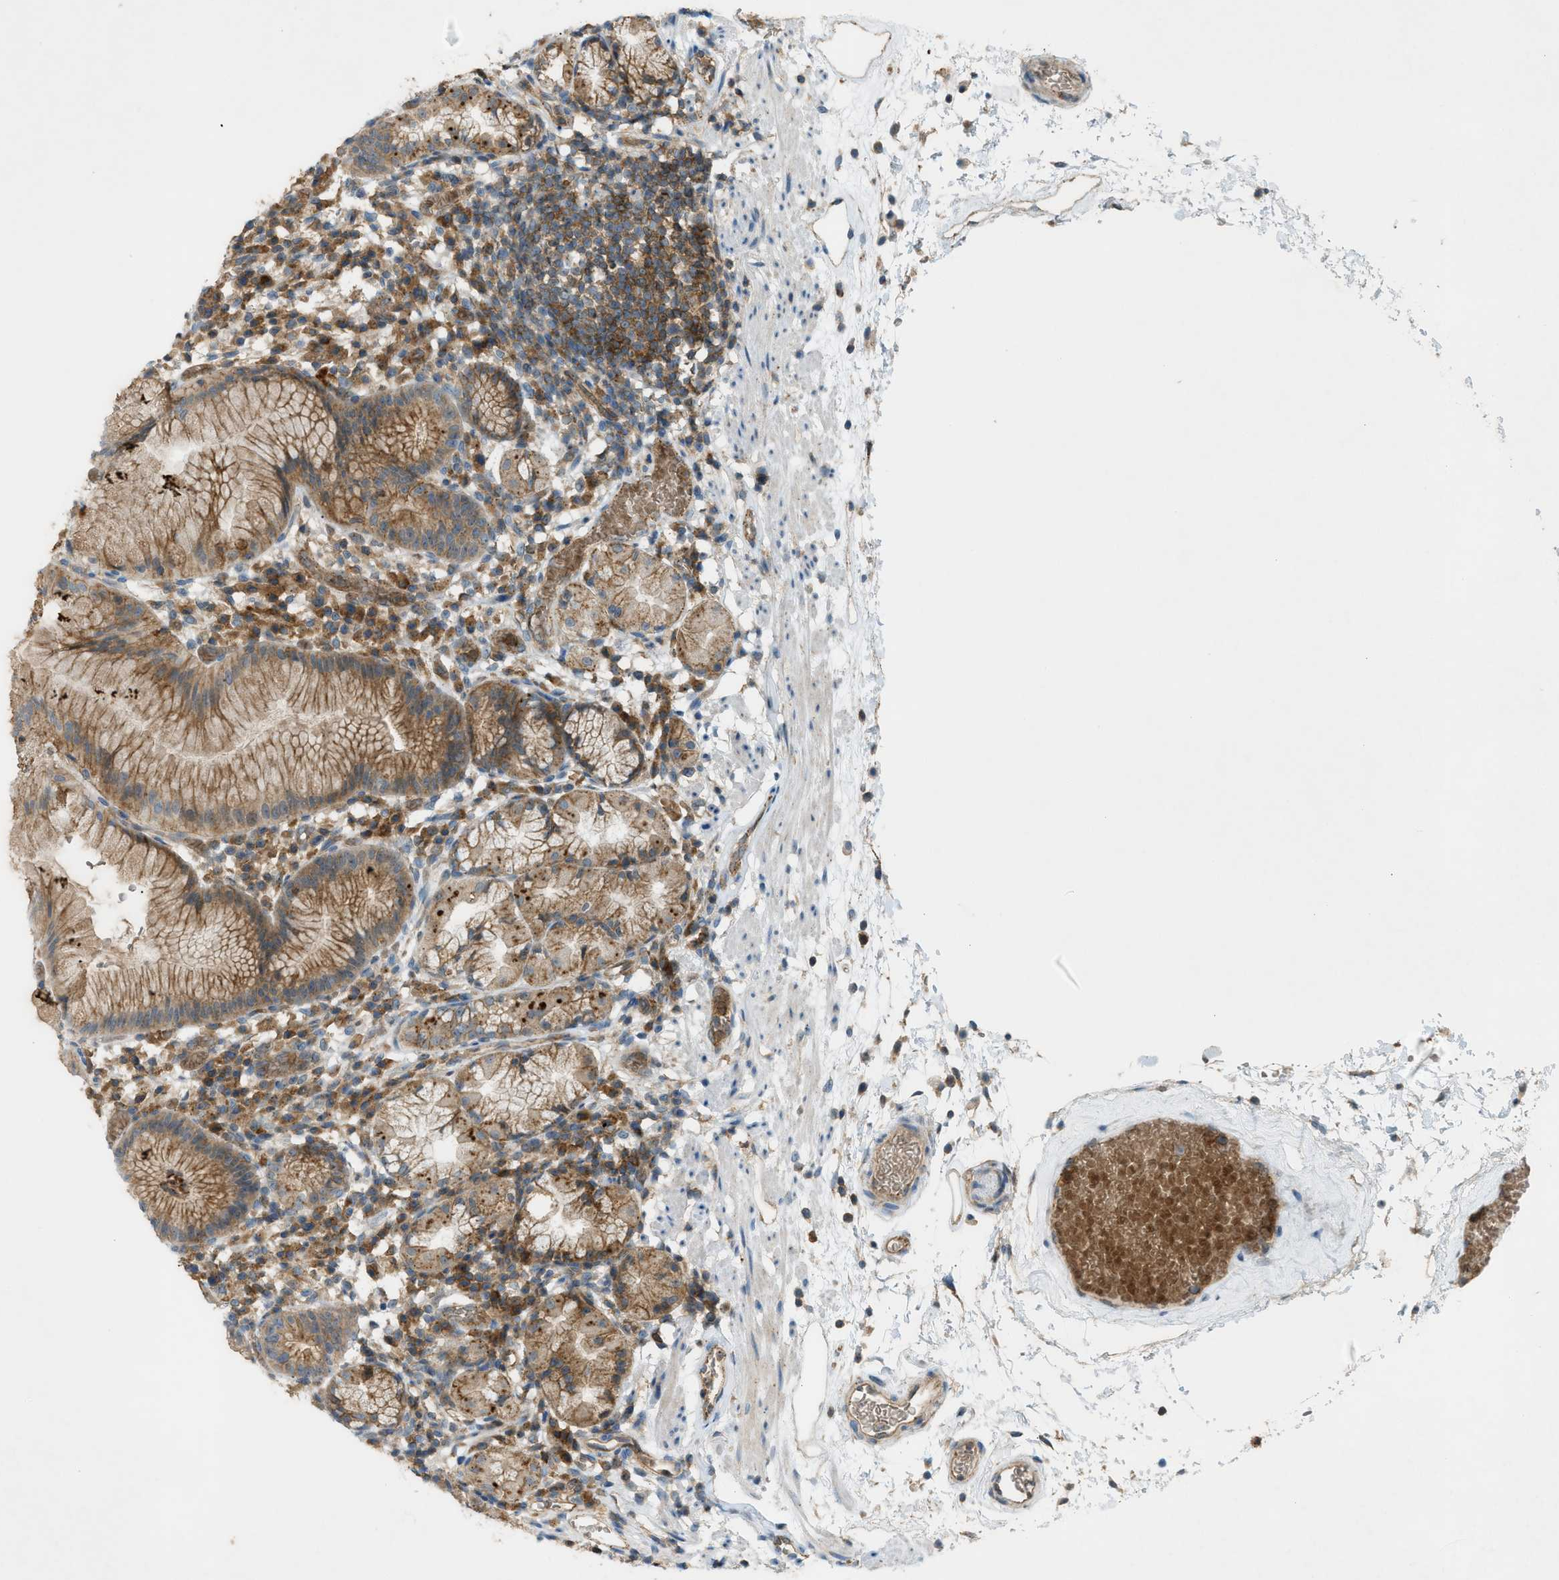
{"staining": {"intensity": "moderate", "quantity": ">75%", "location": "cytoplasmic/membranous"}, "tissue": "stomach", "cell_type": "Glandular cells", "image_type": "normal", "snomed": [{"axis": "morphology", "description": "Normal tissue, NOS"}, {"axis": "topography", "description": "Stomach"}, {"axis": "topography", "description": "Stomach, lower"}], "caption": "A medium amount of moderate cytoplasmic/membranous expression is appreciated in about >75% of glandular cells in benign stomach. The staining is performed using DAB brown chromogen to label protein expression. The nuclei are counter-stained blue using hematoxylin.", "gene": "GRK6", "patient": {"sex": "female", "age": 75}}